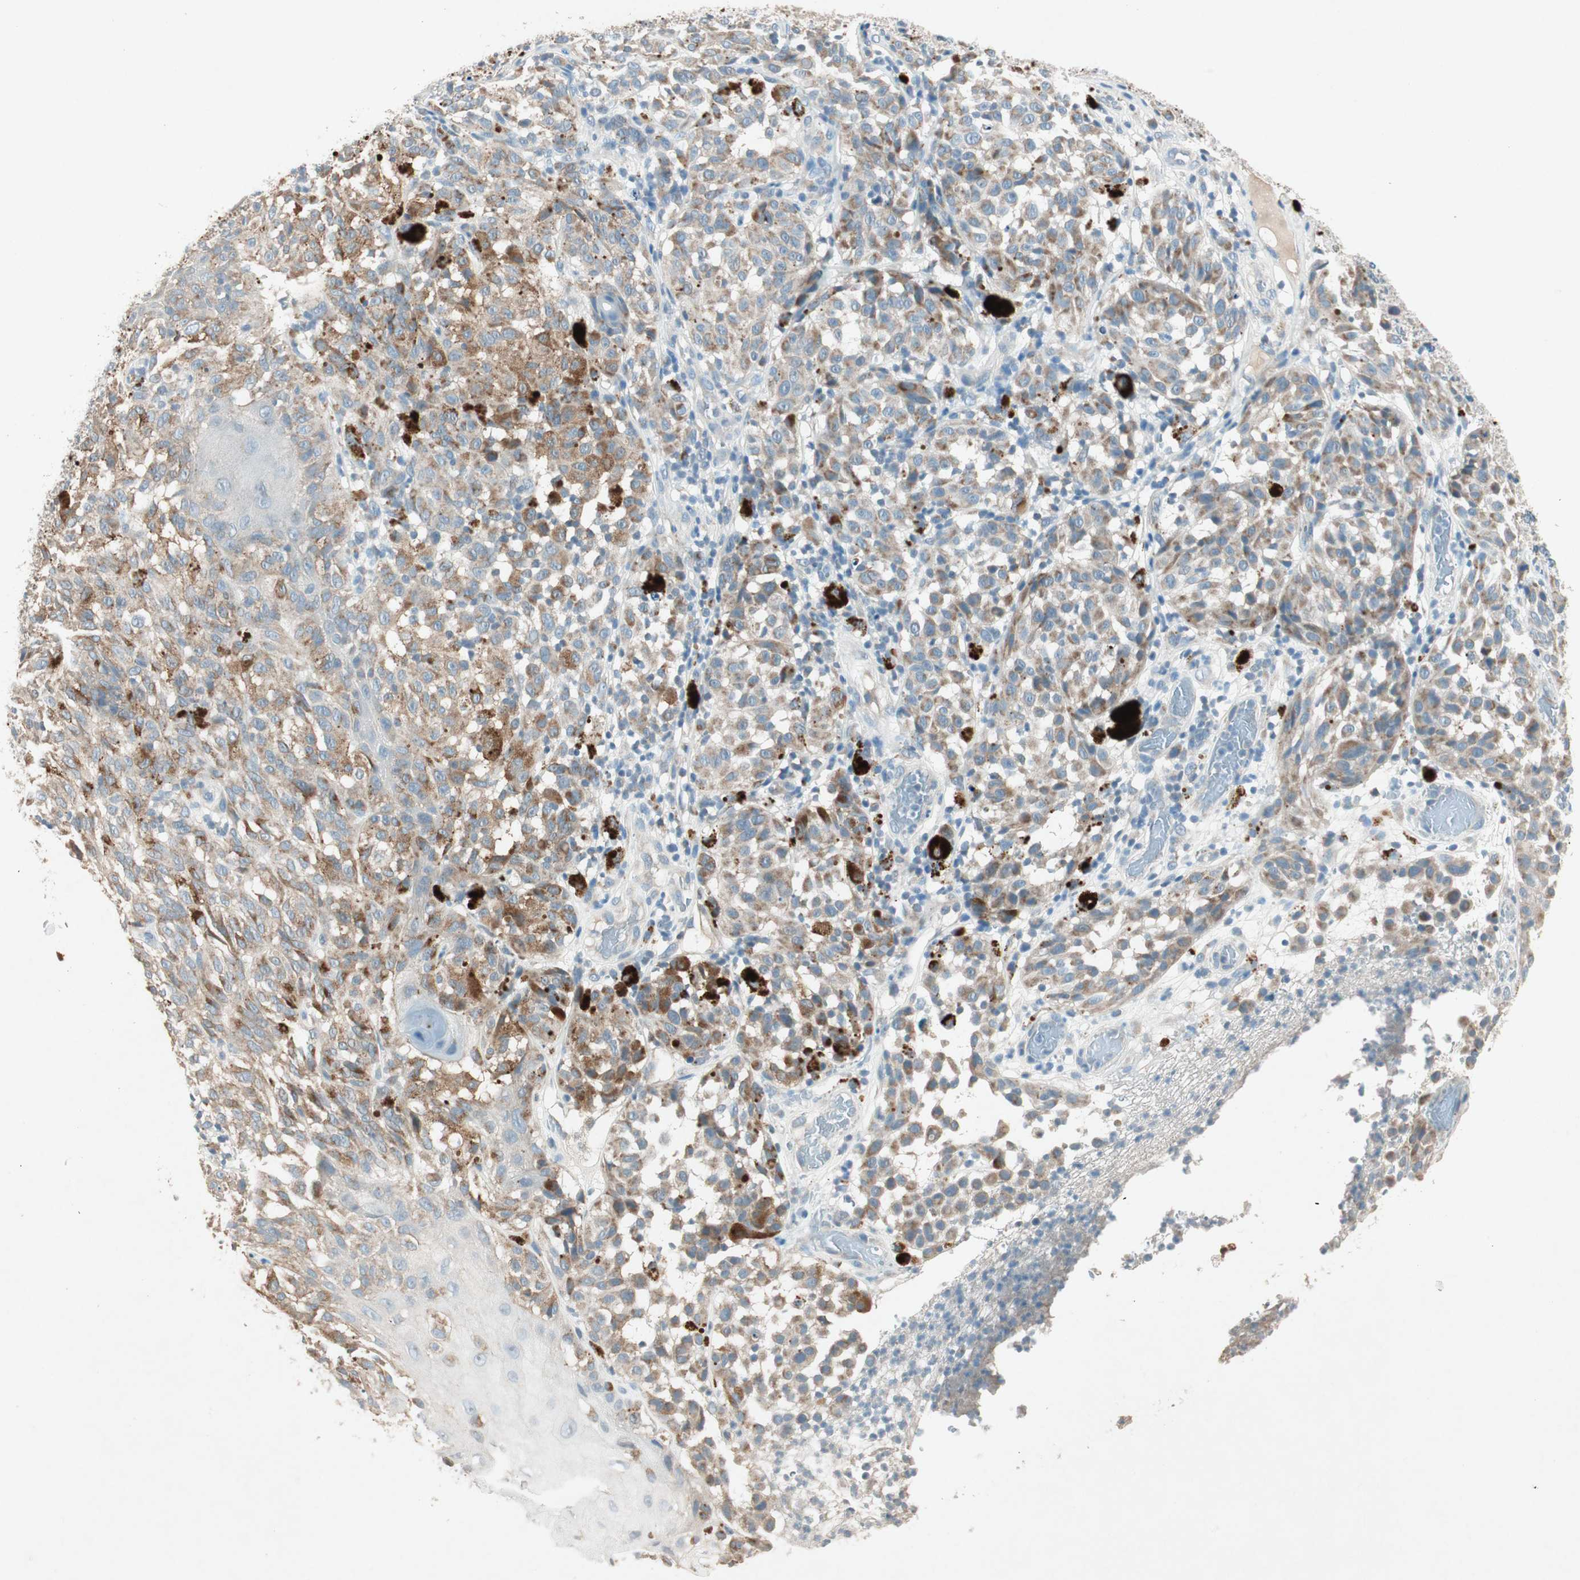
{"staining": {"intensity": "moderate", "quantity": "25%-75%", "location": "cytoplasmic/membranous"}, "tissue": "melanoma", "cell_type": "Tumor cells", "image_type": "cancer", "snomed": [{"axis": "morphology", "description": "Malignant melanoma, NOS"}, {"axis": "topography", "description": "Skin"}], "caption": "A medium amount of moderate cytoplasmic/membranous expression is appreciated in about 25%-75% of tumor cells in malignant melanoma tissue.", "gene": "NKAIN1", "patient": {"sex": "female", "age": 46}}